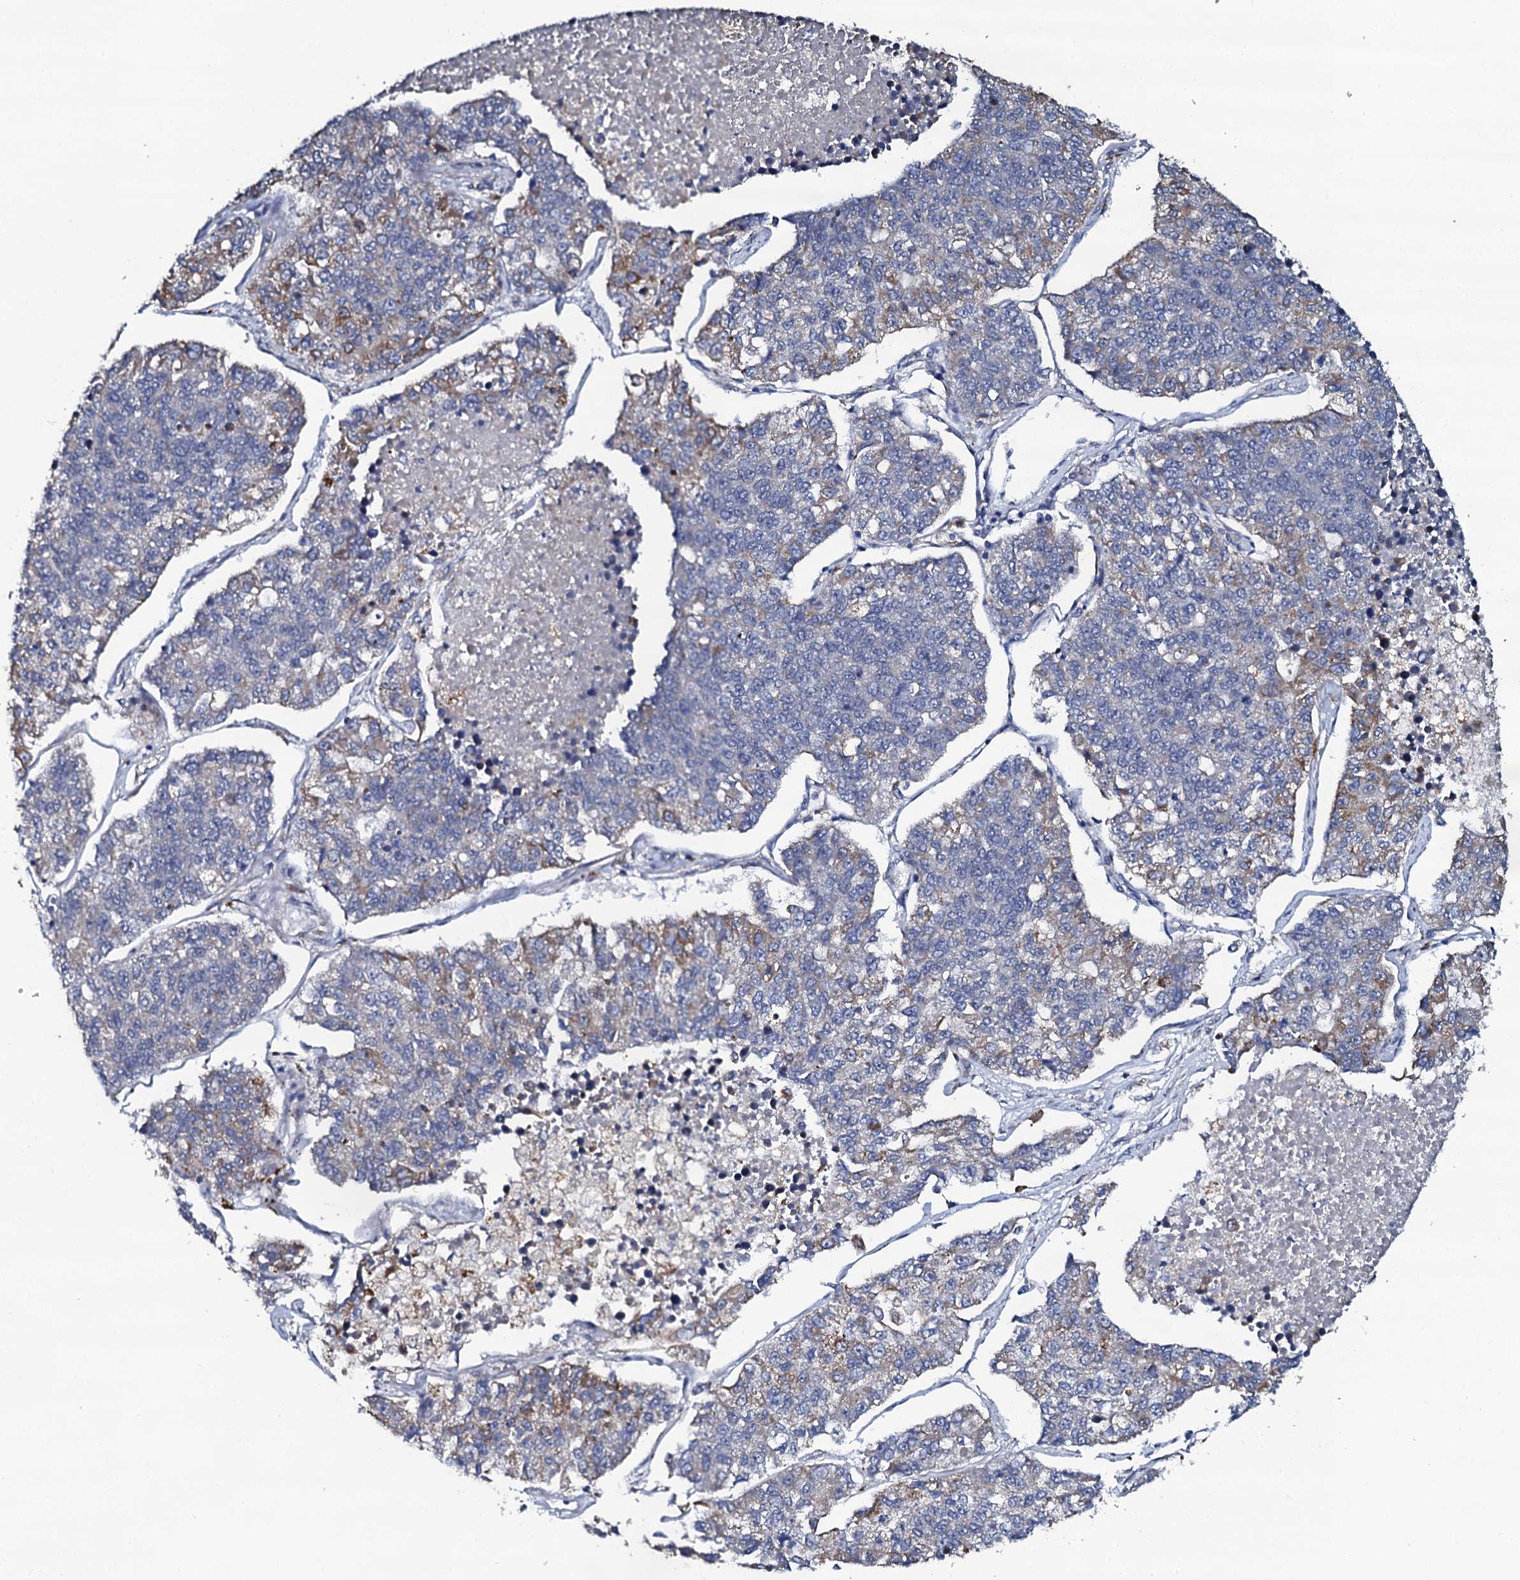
{"staining": {"intensity": "moderate", "quantity": "<25%", "location": "cytoplasmic/membranous"}, "tissue": "lung cancer", "cell_type": "Tumor cells", "image_type": "cancer", "snomed": [{"axis": "morphology", "description": "Adenocarcinoma, NOS"}, {"axis": "topography", "description": "Lung"}], "caption": "IHC (DAB) staining of human lung cancer exhibits moderate cytoplasmic/membranous protein staining in about <25% of tumor cells.", "gene": "GLCE", "patient": {"sex": "male", "age": 49}}